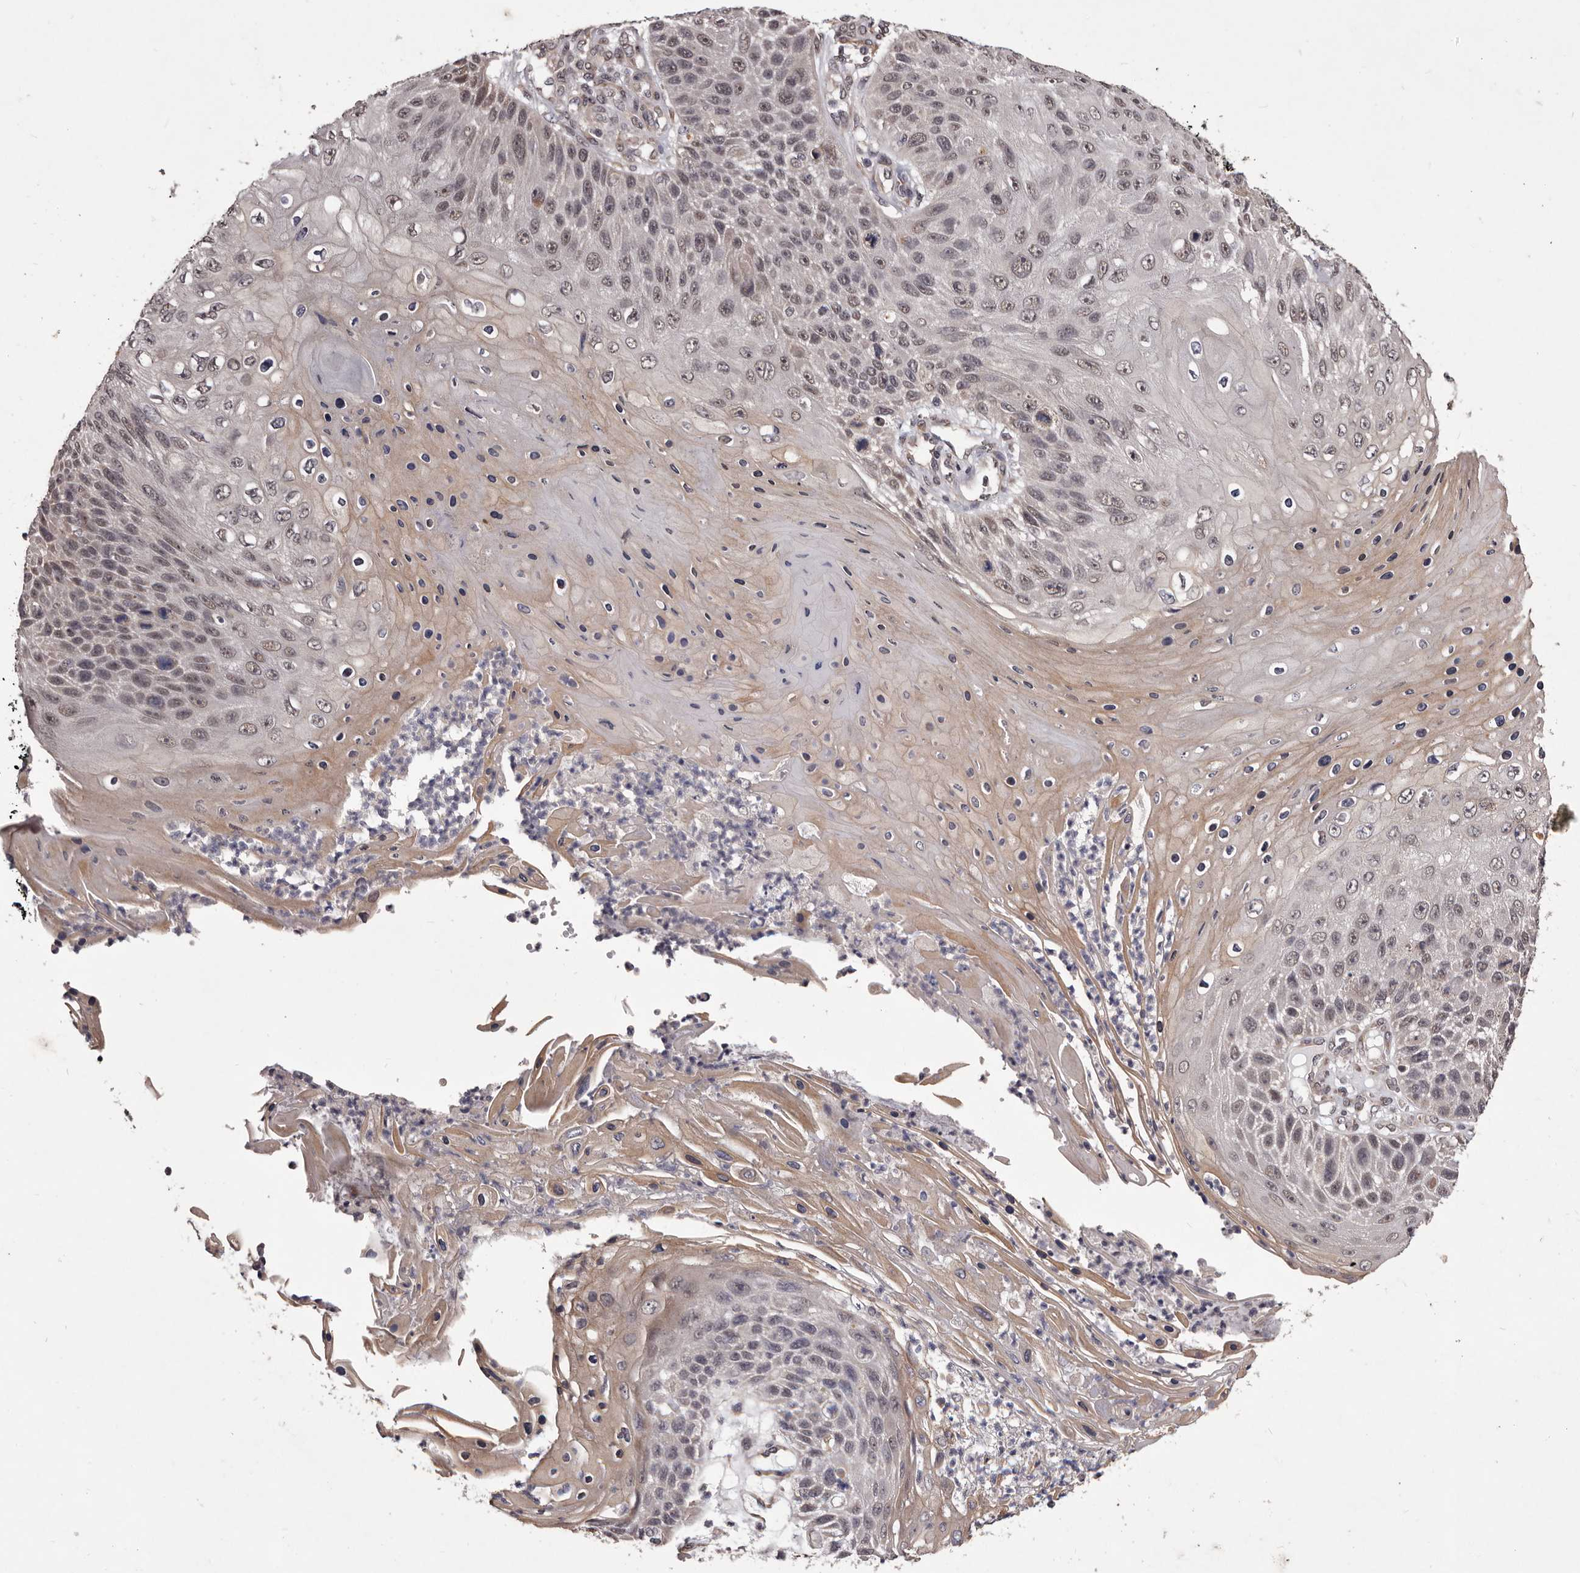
{"staining": {"intensity": "negative", "quantity": "none", "location": "none"}, "tissue": "skin cancer", "cell_type": "Tumor cells", "image_type": "cancer", "snomed": [{"axis": "morphology", "description": "Squamous cell carcinoma, NOS"}, {"axis": "topography", "description": "Skin"}], "caption": "Skin cancer (squamous cell carcinoma) was stained to show a protein in brown. There is no significant expression in tumor cells.", "gene": "CELF3", "patient": {"sex": "female", "age": 88}}